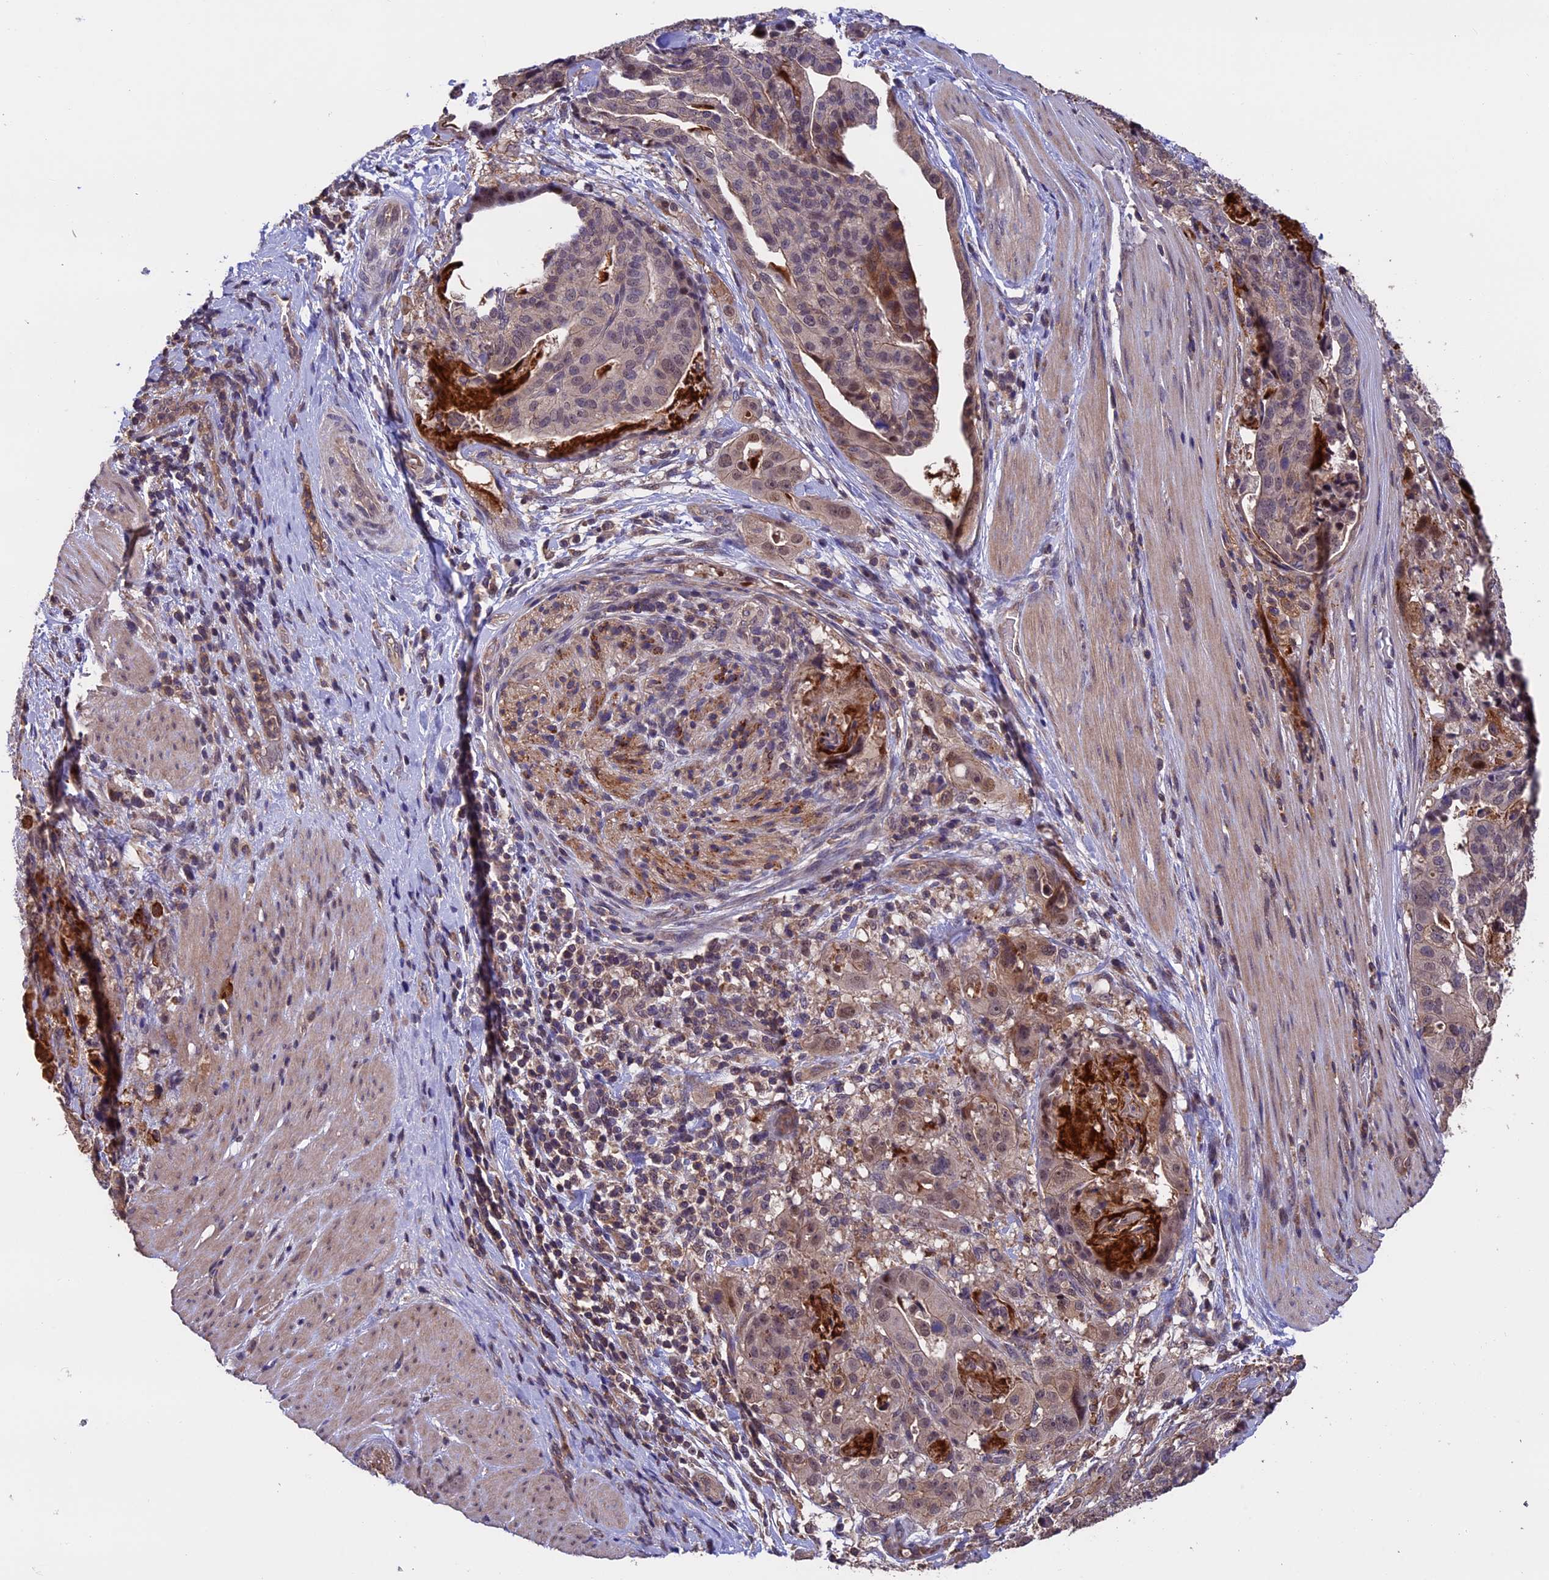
{"staining": {"intensity": "negative", "quantity": "none", "location": "none"}, "tissue": "stomach cancer", "cell_type": "Tumor cells", "image_type": "cancer", "snomed": [{"axis": "morphology", "description": "Adenocarcinoma, NOS"}, {"axis": "topography", "description": "Stomach"}], "caption": "High magnification brightfield microscopy of adenocarcinoma (stomach) stained with DAB (brown) and counterstained with hematoxylin (blue): tumor cells show no significant positivity.", "gene": "PKD2L2", "patient": {"sex": "male", "age": 48}}